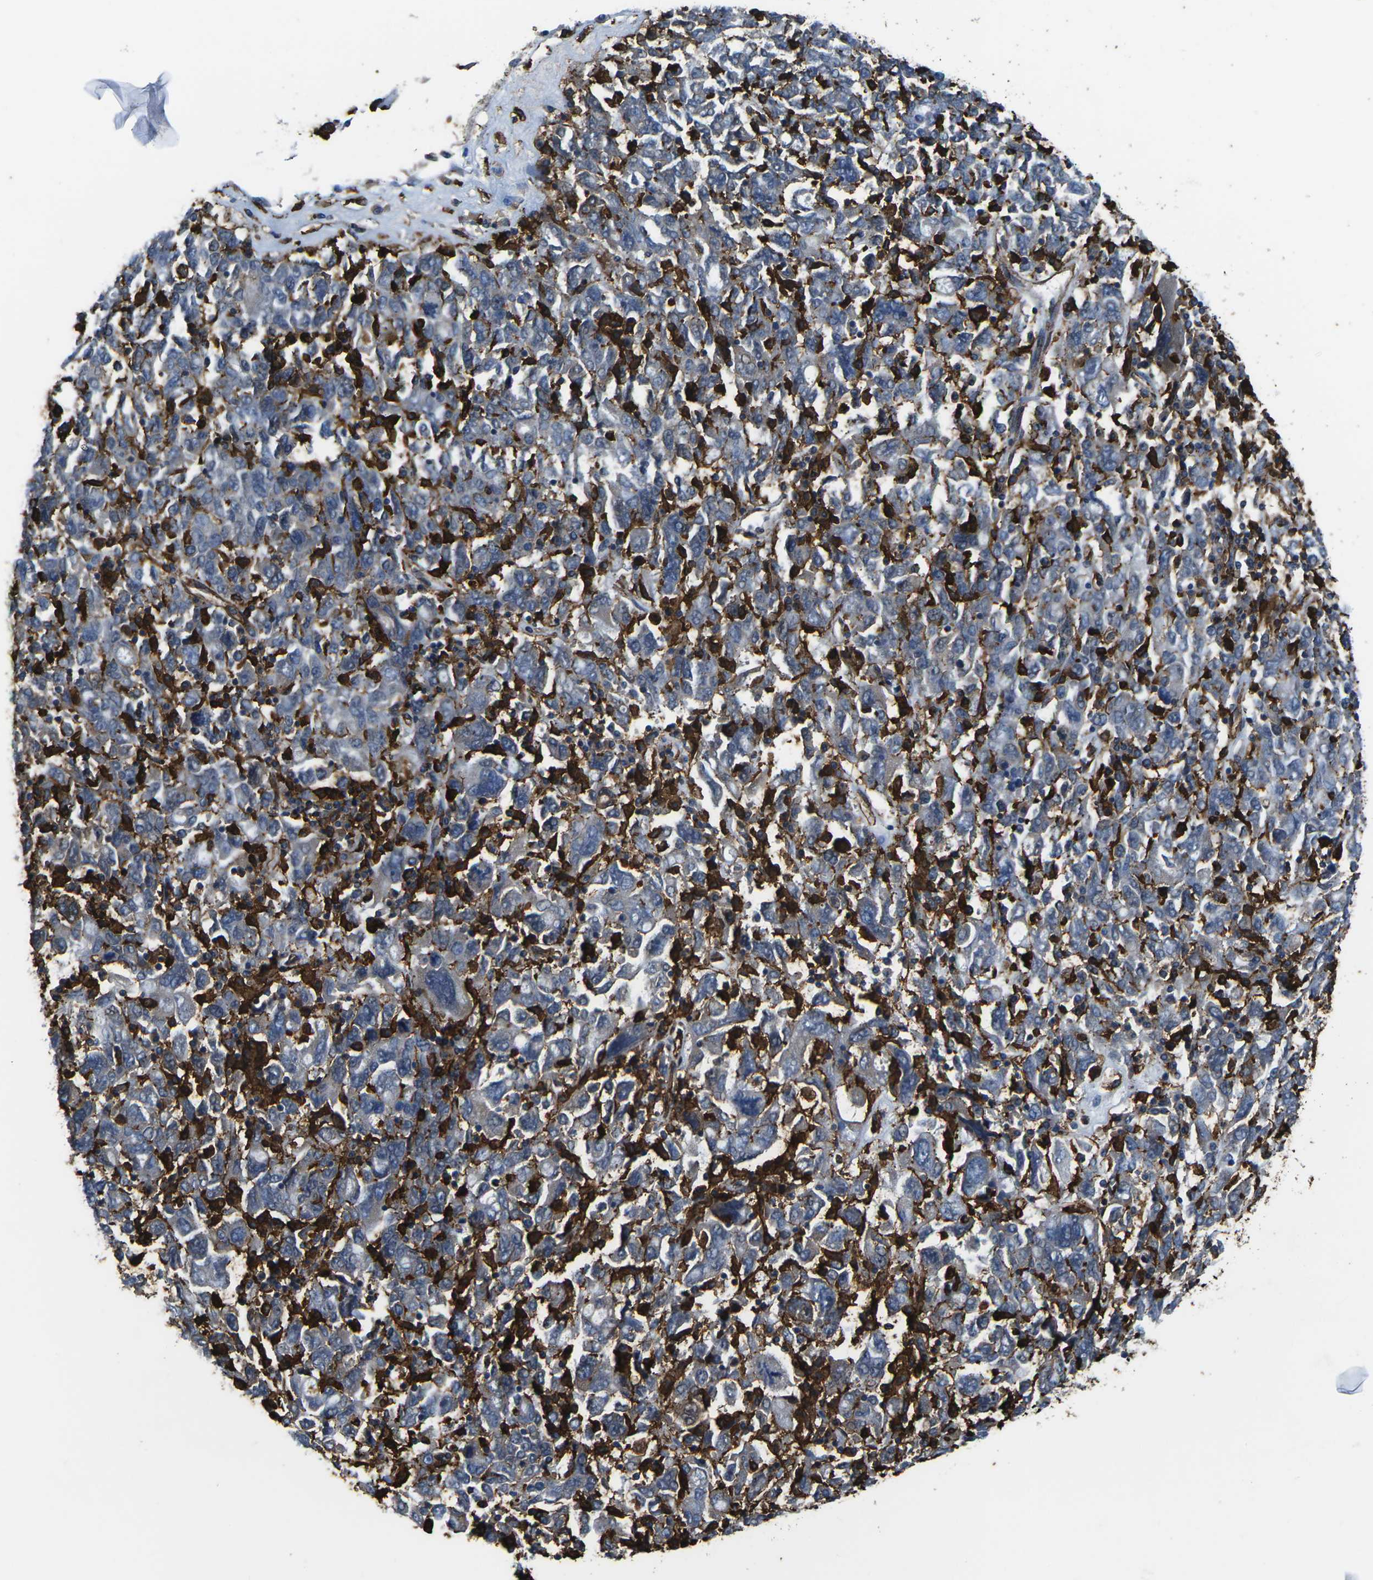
{"staining": {"intensity": "weak", "quantity": "<25%", "location": "cytoplasmic/membranous"}, "tissue": "ovarian cancer", "cell_type": "Tumor cells", "image_type": "cancer", "snomed": [{"axis": "morphology", "description": "Carcinoma, endometroid"}, {"axis": "topography", "description": "Ovary"}], "caption": "Protein analysis of ovarian cancer (endometroid carcinoma) shows no significant expression in tumor cells. (DAB immunohistochemistry (IHC) visualized using brightfield microscopy, high magnification).", "gene": "PTPN1", "patient": {"sex": "female", "age": 62}}